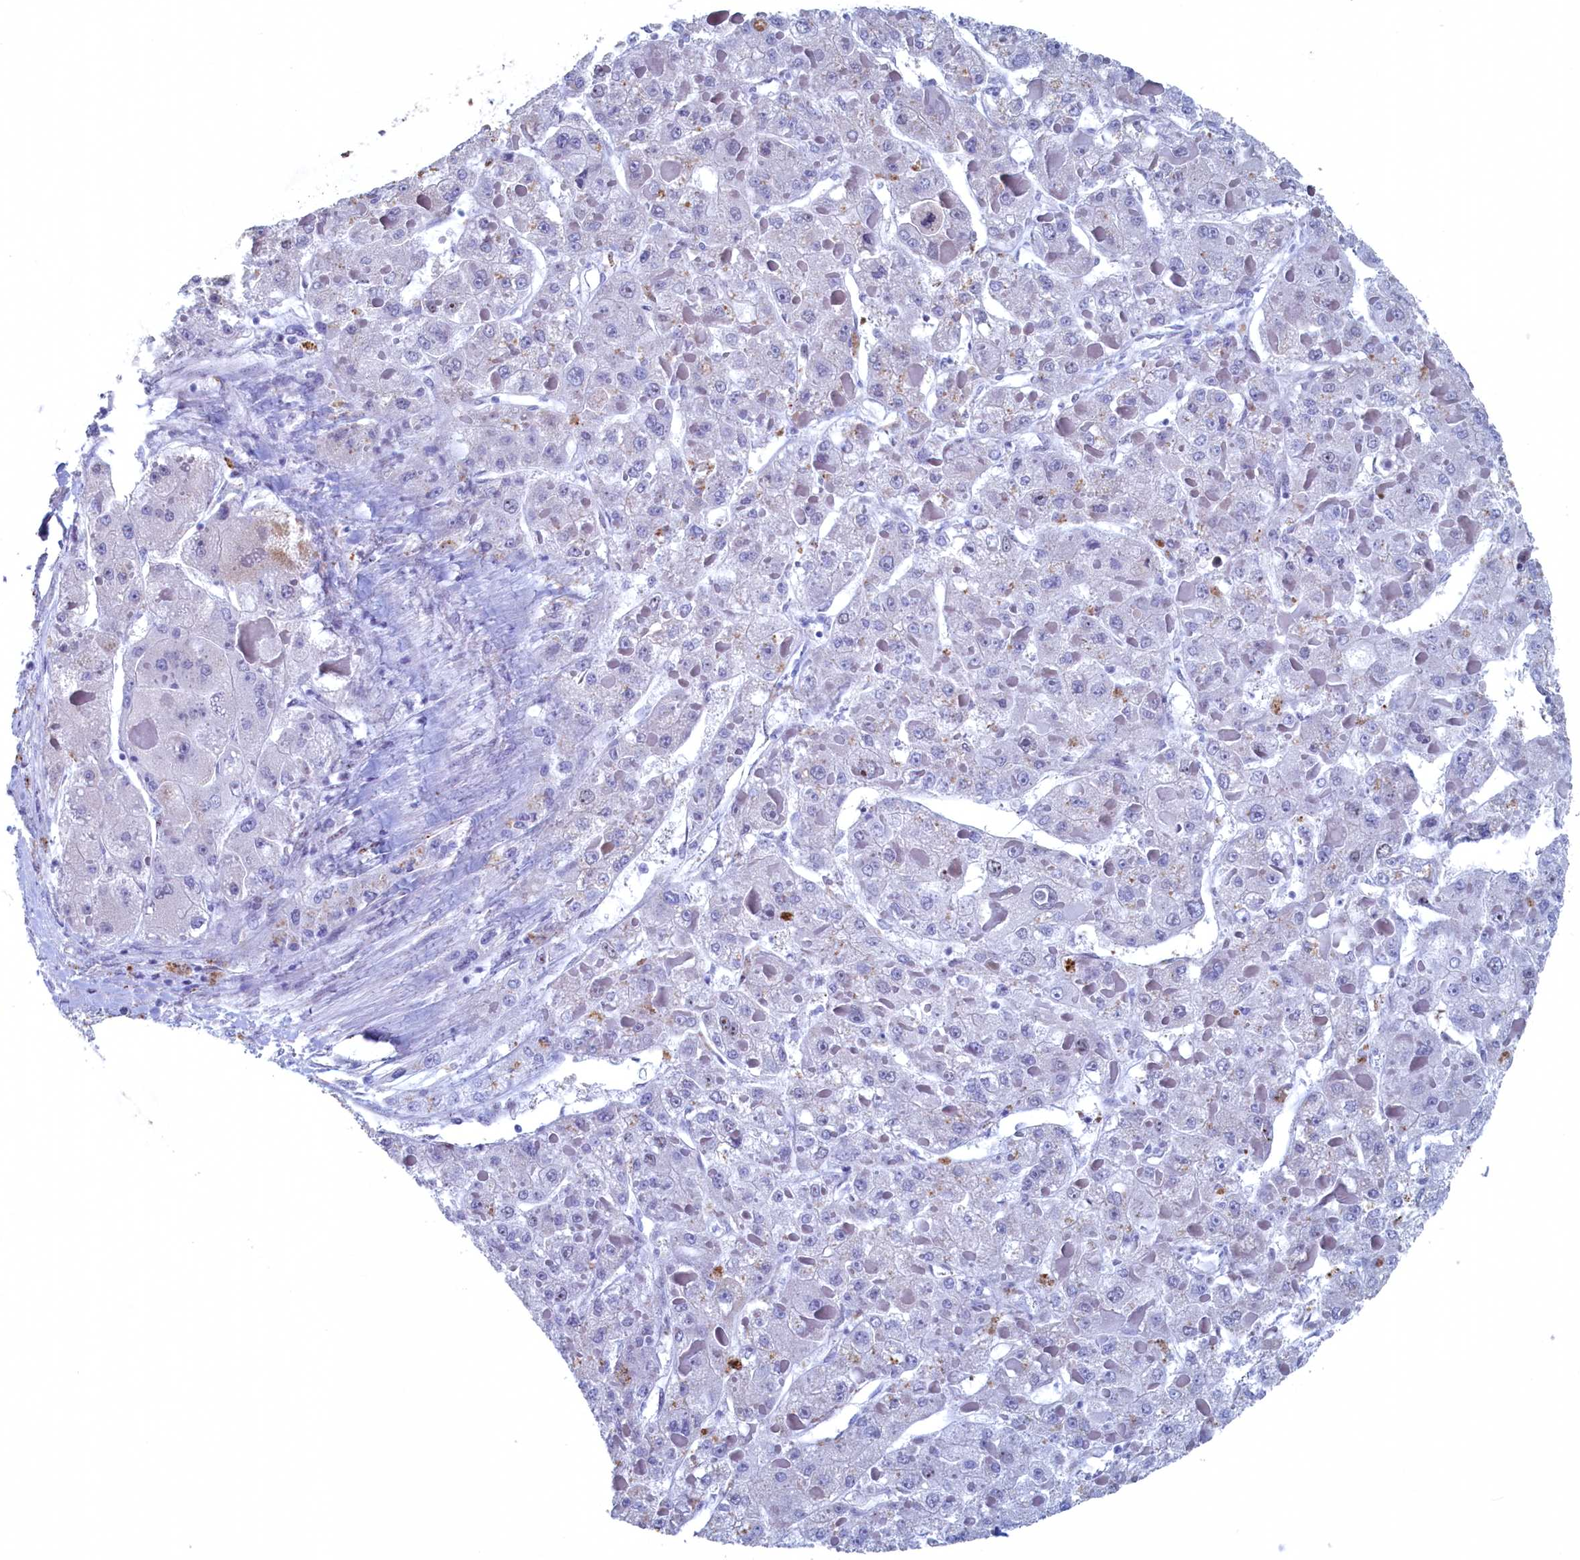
{"staining": {"intensity": "negative", "quantity": "none", "location": "none"}, "tissue": "liver cancer", "cell_type": "Tumor cells", "image_type": "cancer", "snomed": [{"axis": "morphology", "description": "Carcinoma, Hepatocellular, NOS"}, {"axis": "topography", "description": "Liver"}], "caption": "DAB immunohistochemical staining of human liver cancer exhibits no significant staining in tumor cells.", "gene": "WDR76", "patient": {"sex": "female", "age": 73}}